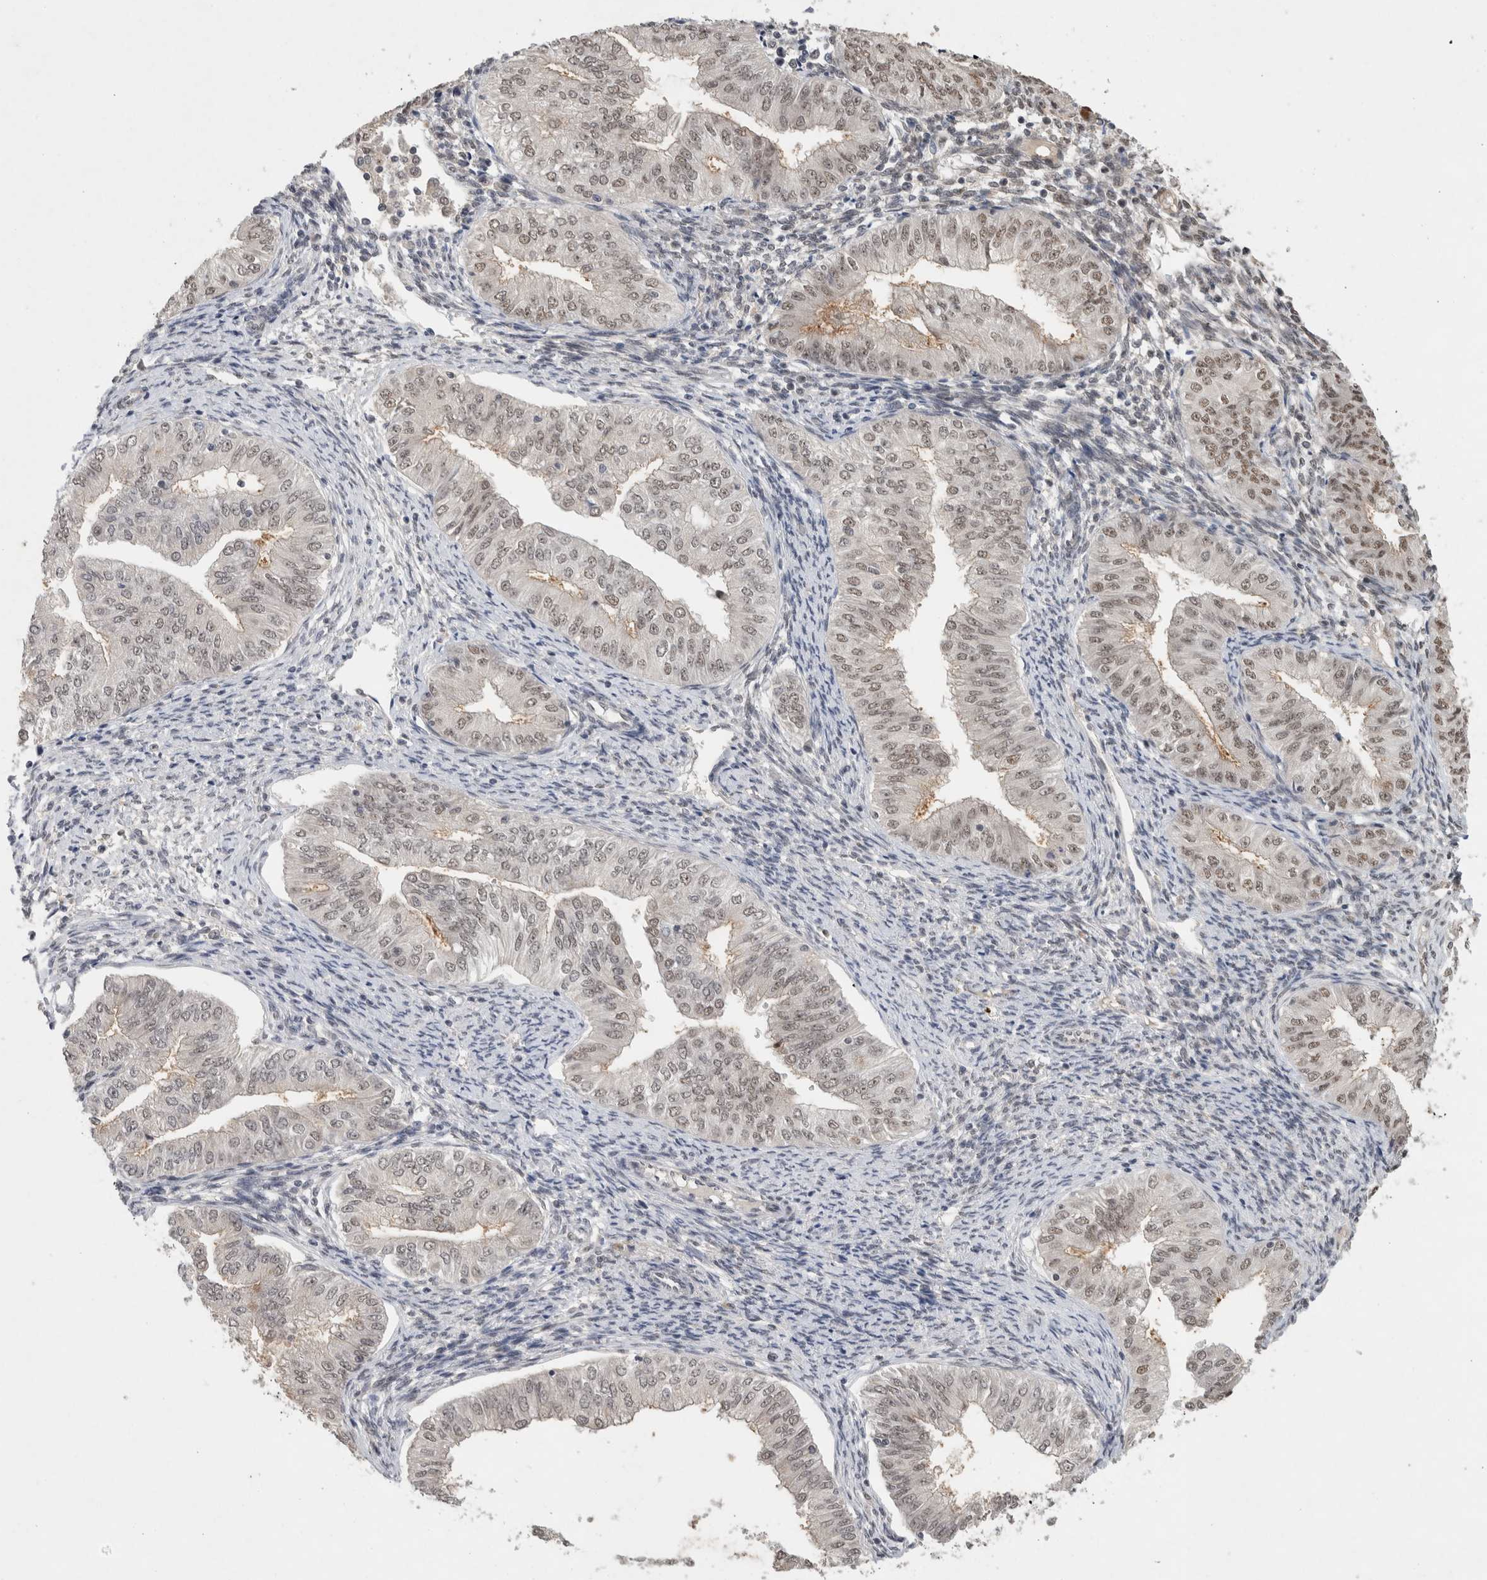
{"staining": {"intensity": "moderate", "quantity": ">75%", "location": "nuclear"}, "tissue": "endometrial cancer", "cell_type": "Tumor cells", "image_type": "cancer", "snomed": [{"axis": "morphology", "description": "Normal tissue, NOS"}, {"axis": "morphology", "description": "Adenocarcinoma, NOS"}, {"axis": "topography", "description": "Endometrium"}], "caption": "This is an image of immunohistochemistry (IHC) staining of endometrial cancer, which shows moderate positivity in the nuclear of tumor cells.", "gene": "DDX42", "patient": {"sex": "female", "age": 53}}